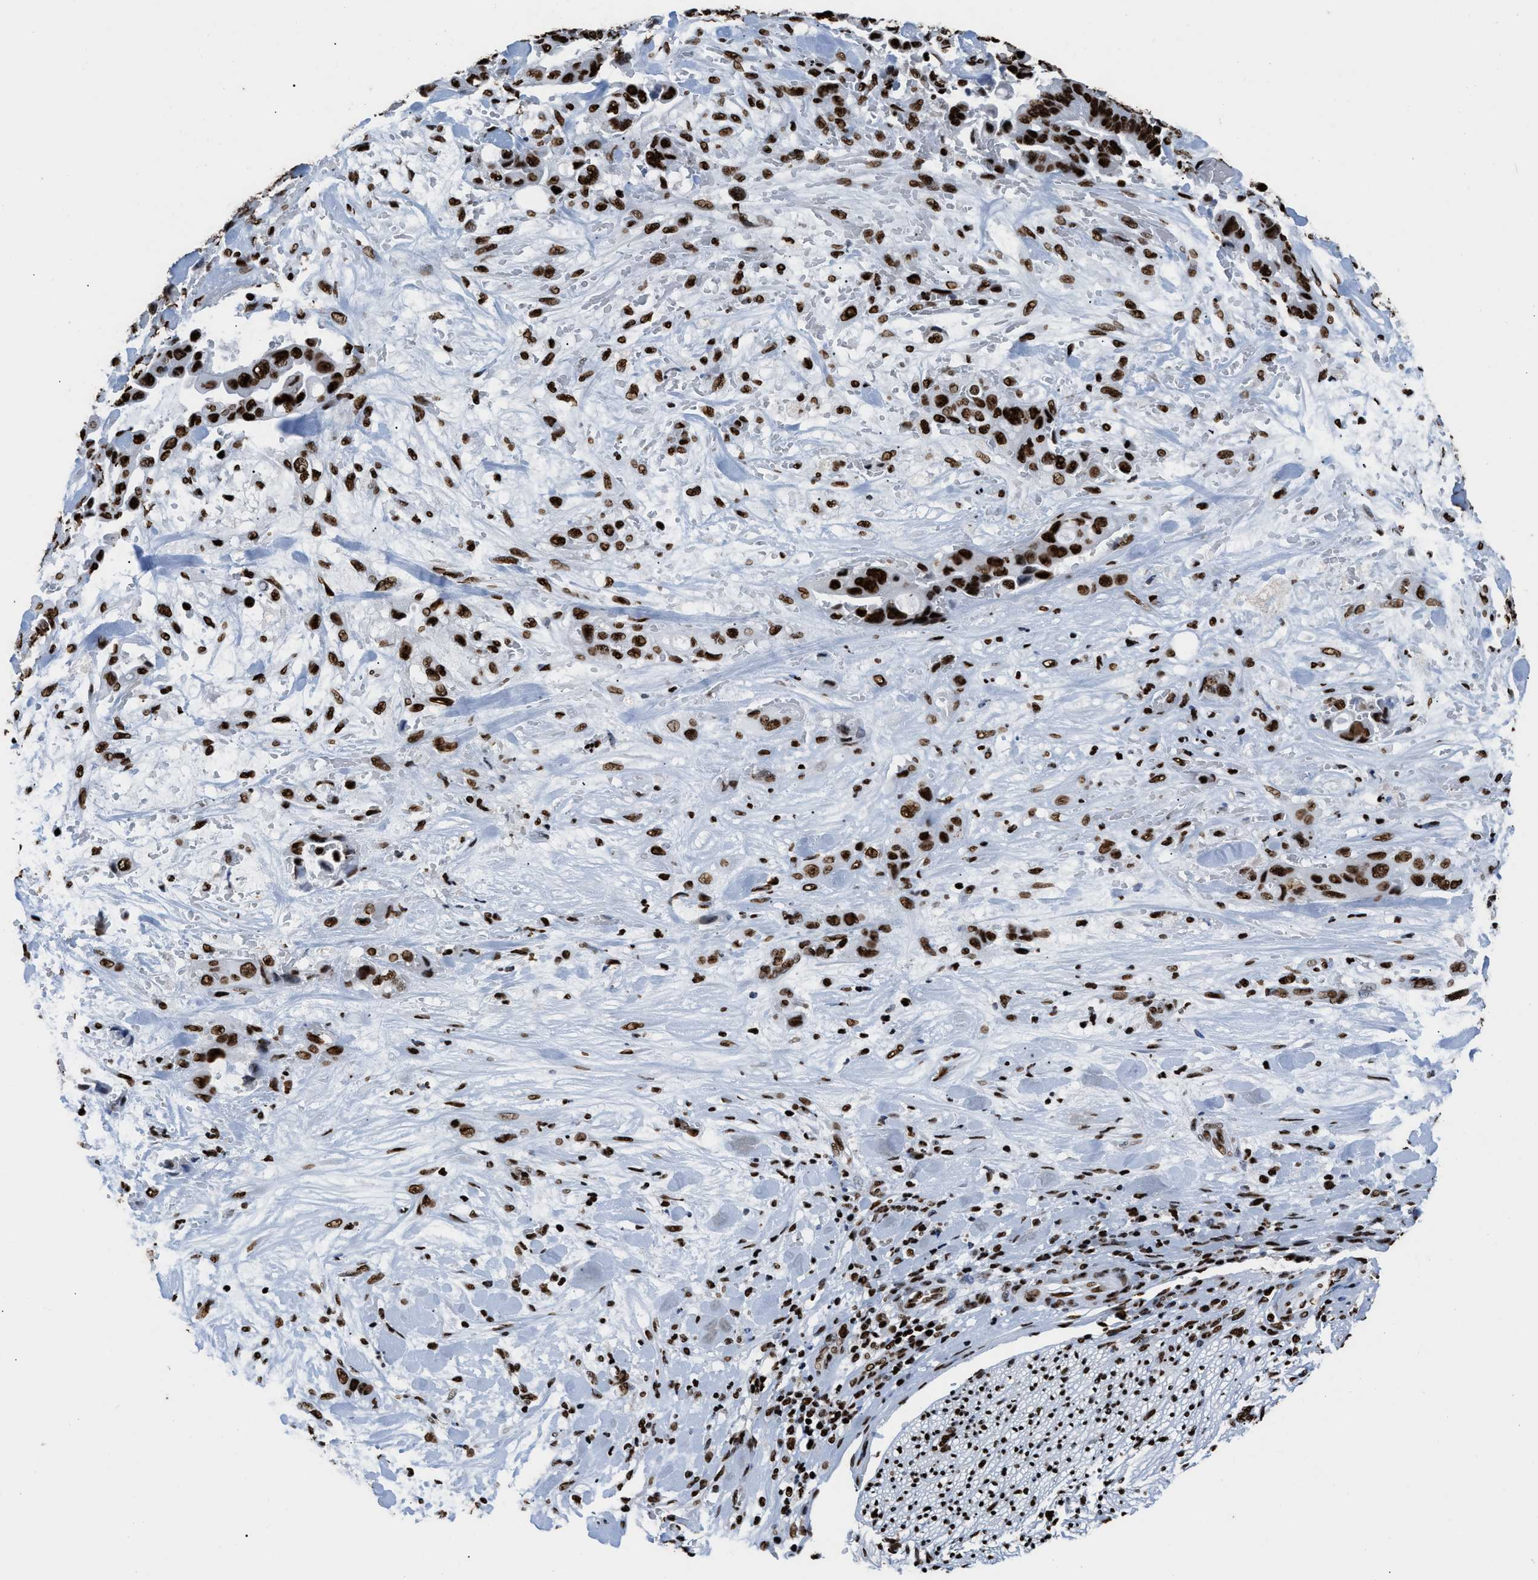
{"staining": {"intensity": "strong", "quantity": ">75%", "location": "nuclear"}, "tissue": "liver cancer", "cell_type": "Tumor cells", "image_type": "cancer", "snomed": [{"axis": "morphology", "description": "Cholangiocarcinoma"}, {"axis": "topography", "description": "Liver"}], "caption": "Immunohistochemical staining of liver cholangiocarcinoma reveals high levels of strong nuclear protein positivity in about >75% of tumor cells.", "gene": "HNRNPM", "patient": {"sex": "female", "age": 61}}